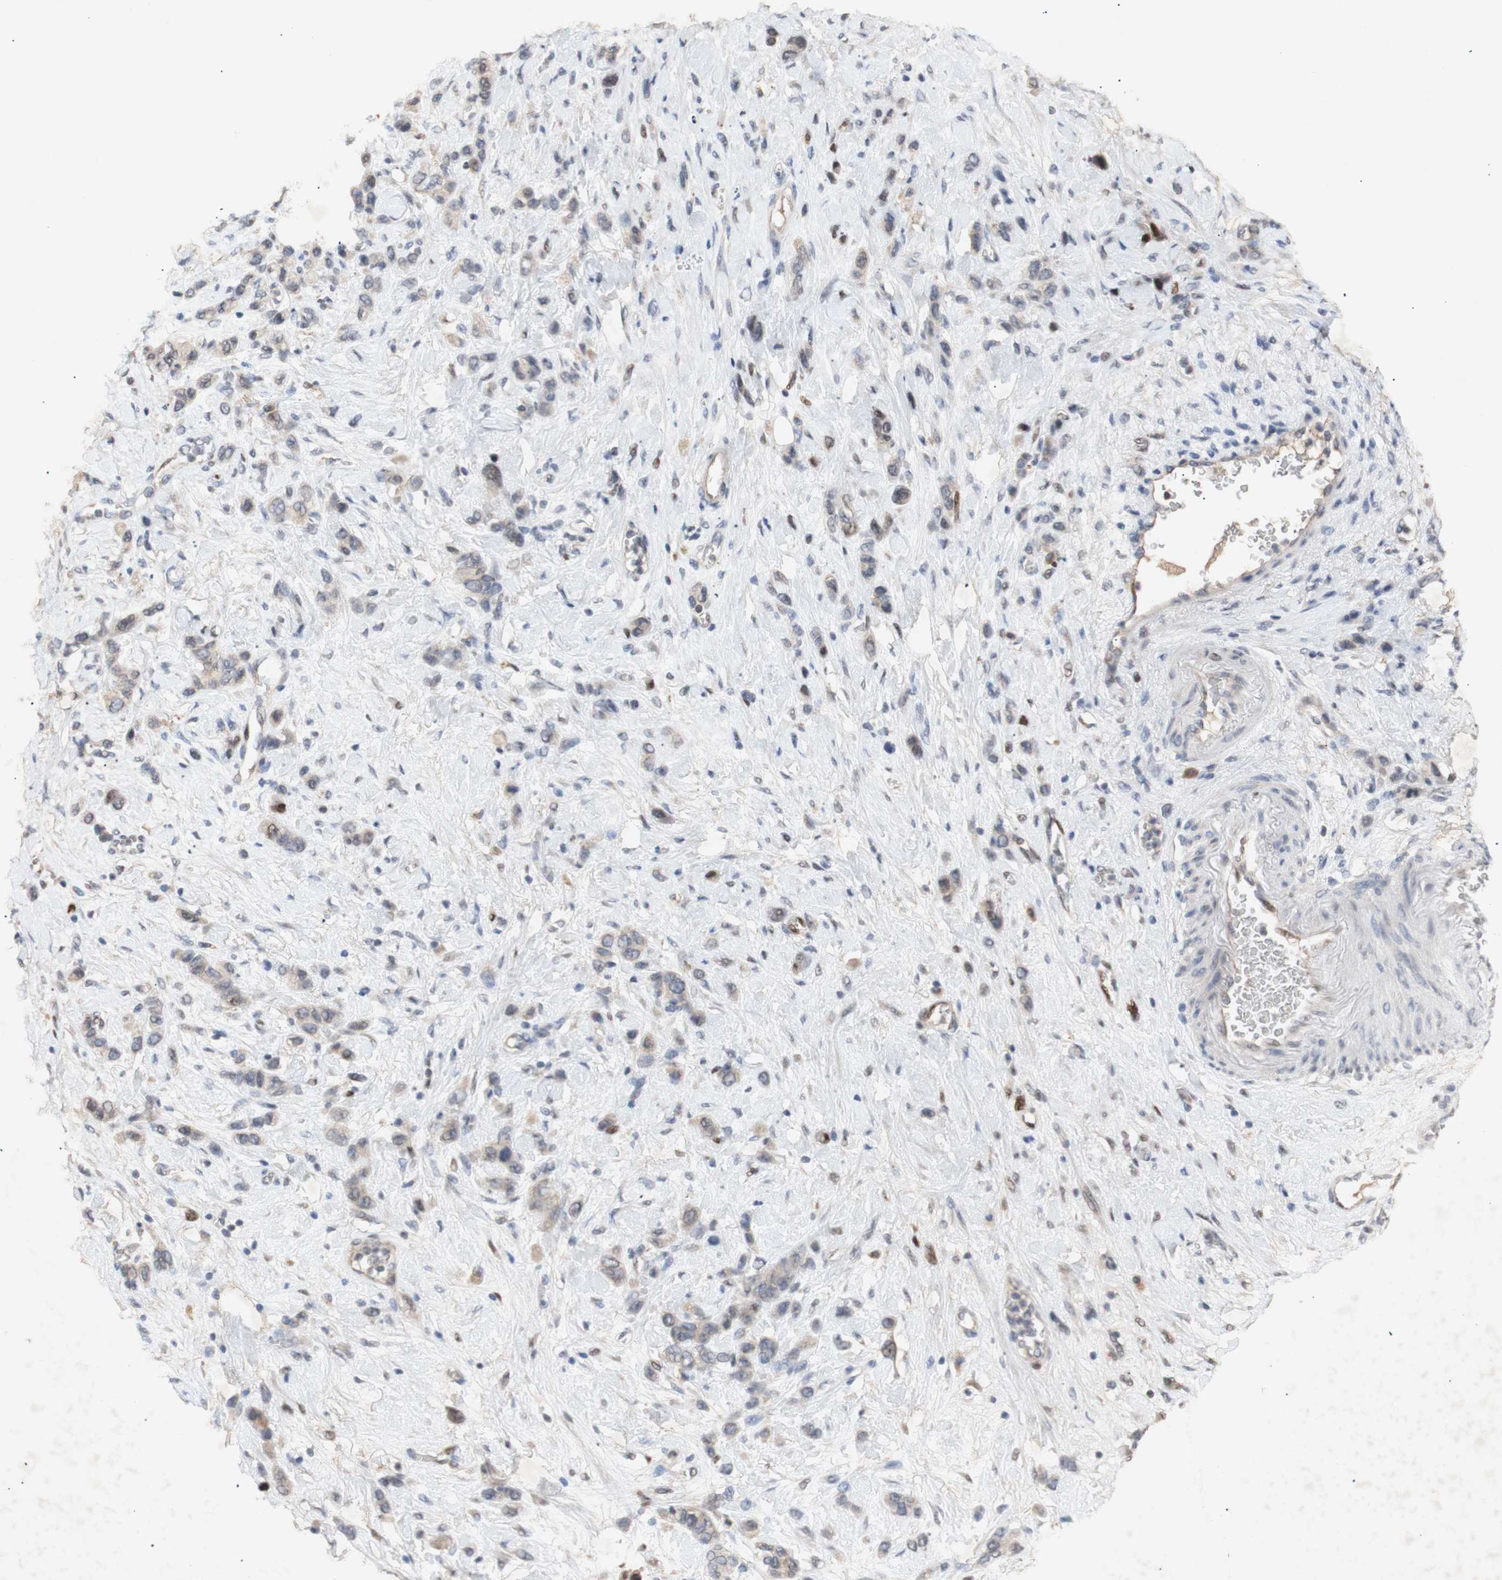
{"staining": {"intensity": "weak", "quantity": "<25%", "location": "cytoplasmic/membranous"}, "tissue": "stomach cancer", "cell_type": "Tumor cells", "image_type": "cancer", "snomed": [{"axis": "morphology", "description": "Adenocarcinoma, NOS"}, {"axis": "morphology", "description": "Adenocarcinoma, High grade"}, {"axis": "topography", "description": "Stomach, upper"}, {"axis": "topography", "description": "Stomach, lower"}], "caption": "There is no significant positivity in tumor cells of adenocarcinoma (stomach).", "gene": "FOSB", "patient": {"sex": "female", "age": 65}}